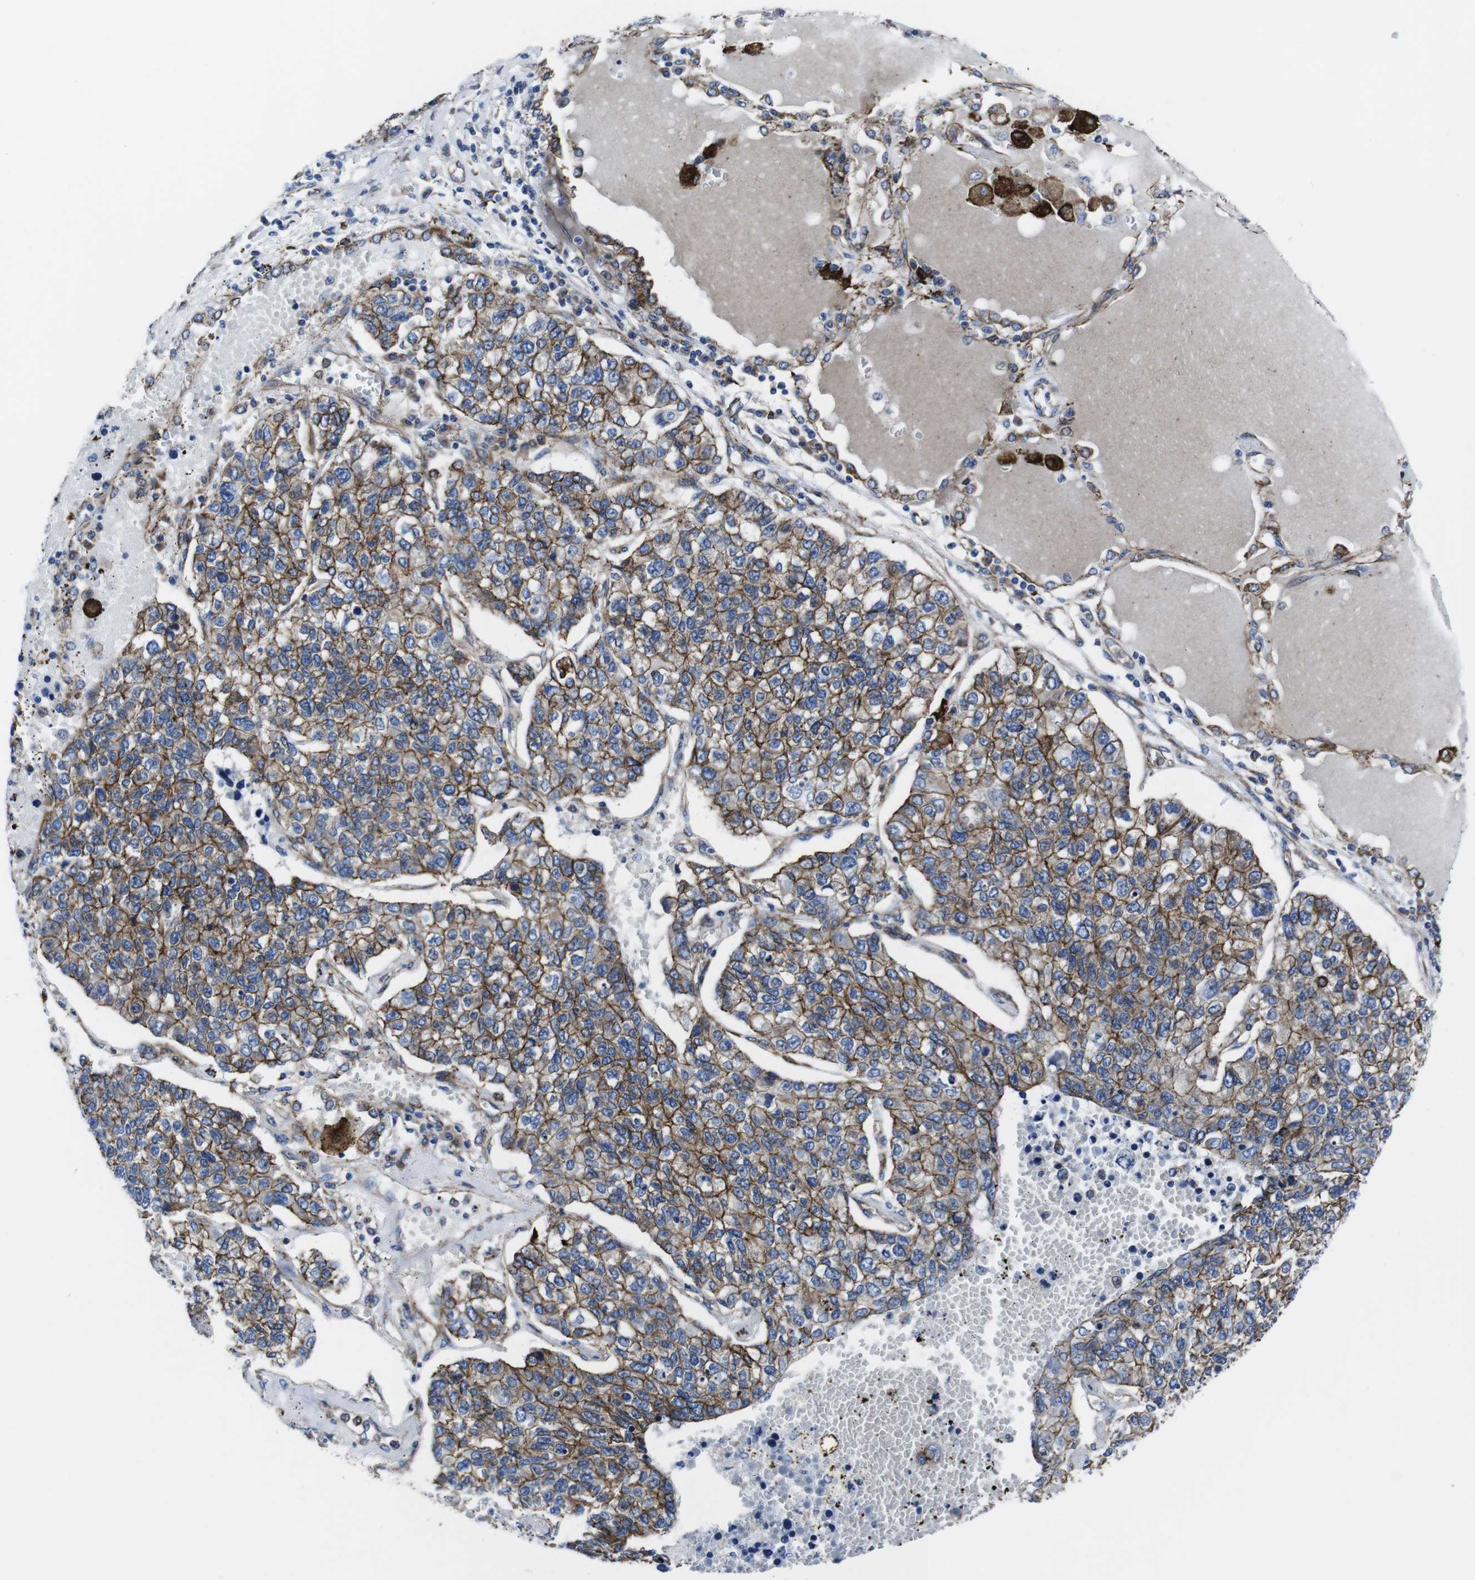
{"staining": {"intensity": "moderate", "quantity": ">75%", "location": "cytoplasmic/membranous"}, "tissue": "lung cancer", "cell_type": "Tumor cells", "image_type": "cancer", "snomed": [{"axis": "morphology", "description": "Adenocarcinoma, NOS"}, {"axis": "topography", "description": "Lung"}], "caption": "IHC staining of lung cancer, which reveals medium levels of moderate cytoplasmic/membranous positivity in approximately >75% of tumor cells indicating moderate cytoplasmic/membranous protein expression. The staining was performed using DAB (brown) for protein detection and nuclei were counterstained in hematoxylin (blue).", "gene": "NUMB", "patient": {"sex": "male", "age": 49}}